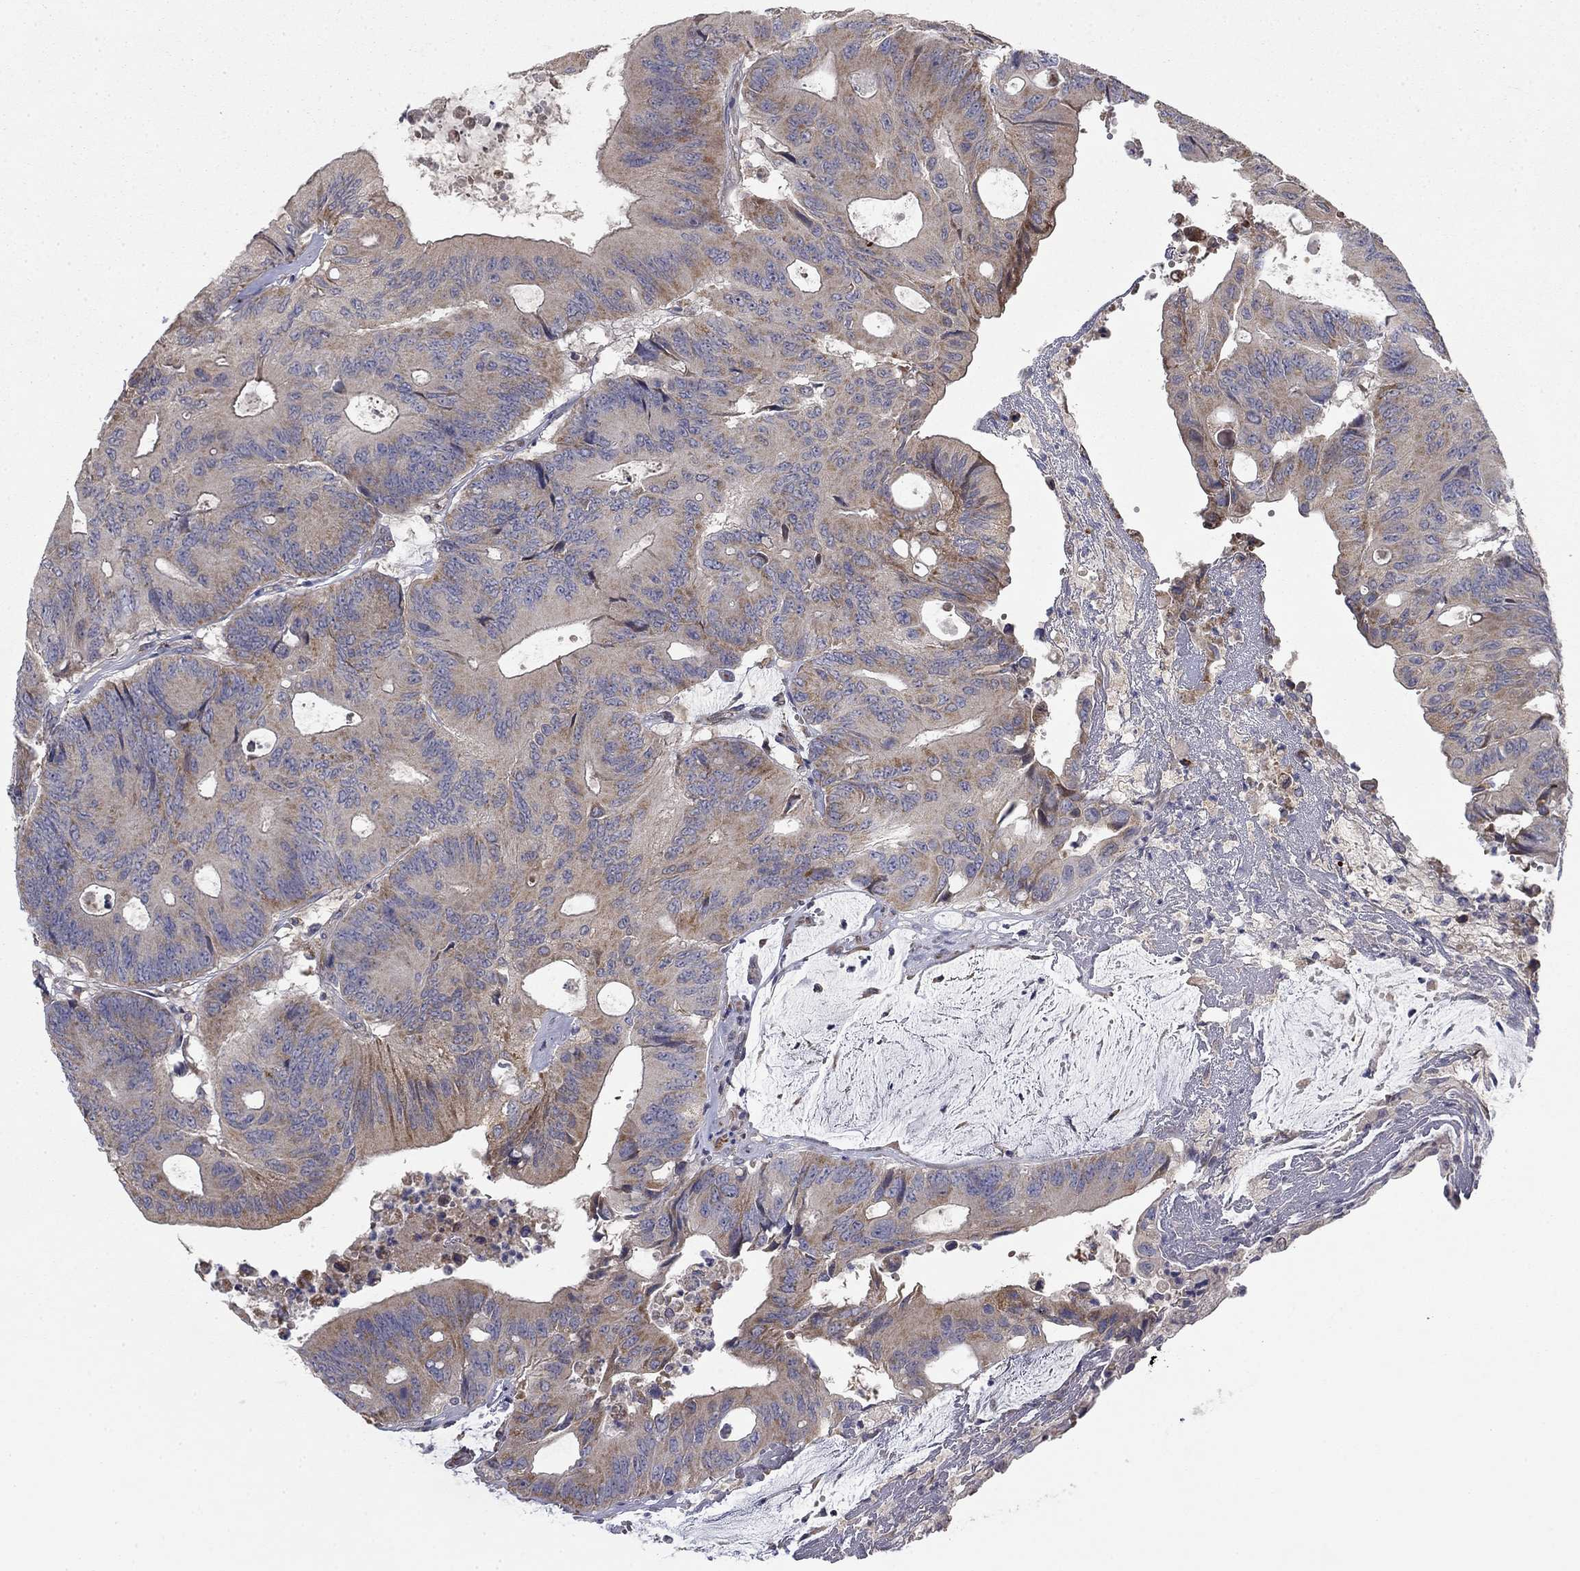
{"staining": {"intensity": "strong", "quantity": "<25%", "location": "cytoplasmic/membranous"}, "tissue": "colorectal cancer", "cell_type": "Tumor cells", "image_type": "cancer", "snomed": [{"axis": "morphology", "description": "Normal tissue, NOS"}, {"axis": "morphology", "description": "Adenocarcinoma, NOS"}, {"axis": "topography", "description": "Colon"}], "caption": "This image exhibits immunohistochemistry staining of colorectal adenocarcinoma, with medium strong cytoplasmic/membranous expression in approximately <25% of tumor cells.", "gene": "MMAA", "patient": {"sex": "male", "age": 65}}